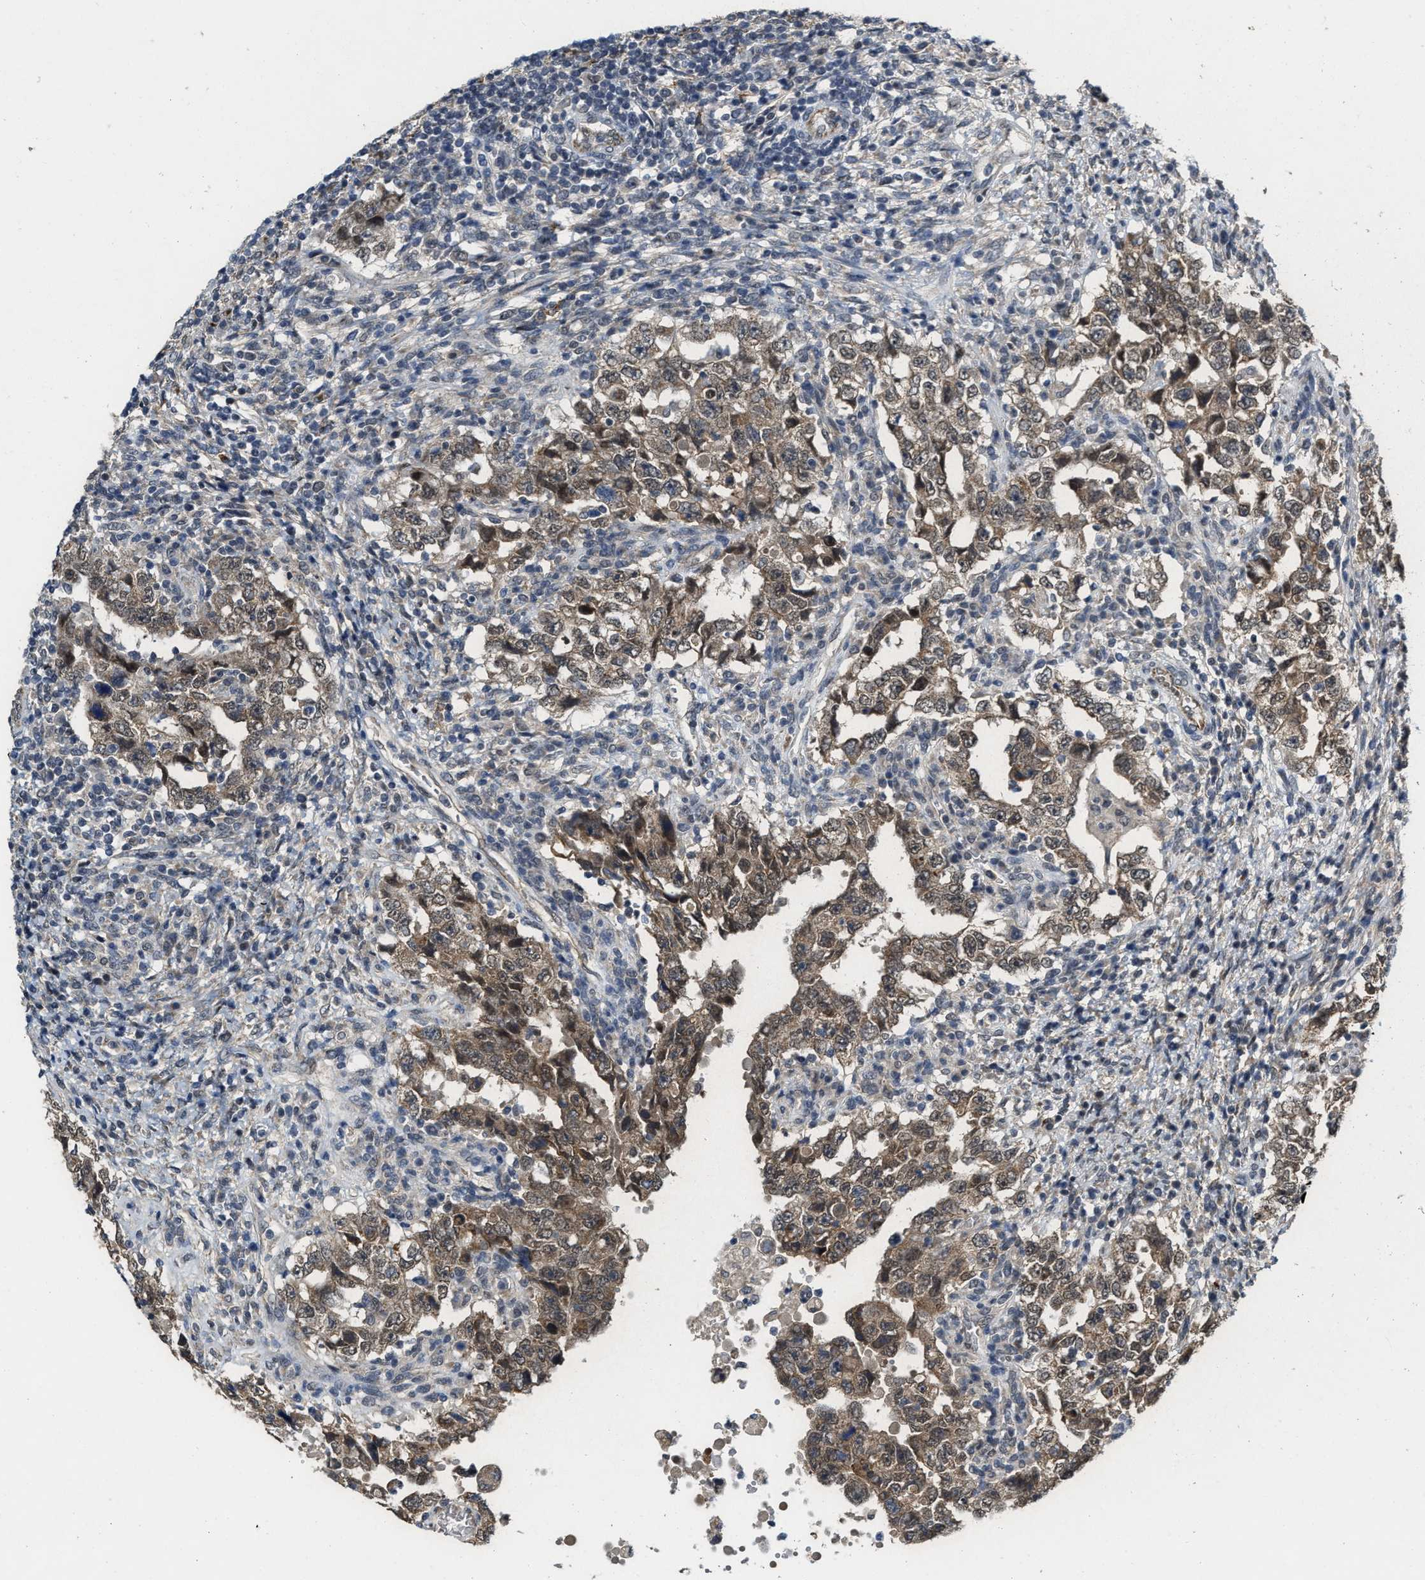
{"staining": {"intensity": "moderate", "quantity": ">75%", "location": "cytoplasmic/membranous"}, "tissue": "testis cancer", "cell_type": "Tumor cells", "image_type": "cancer", "snomed": [{"axis": "morphology", "description": "Carcinoma, Embryonal, NOS"}, {"axis": "topography", "description": "Testis"}], "caption": "Testis cancer stained with immunohistochemistry (IHC) shows moderate cytoplasmic/membranous staining in about >75% of tumor cells.", "gene": "KIF24", "patient": {"sex": "male", "age": 26}}